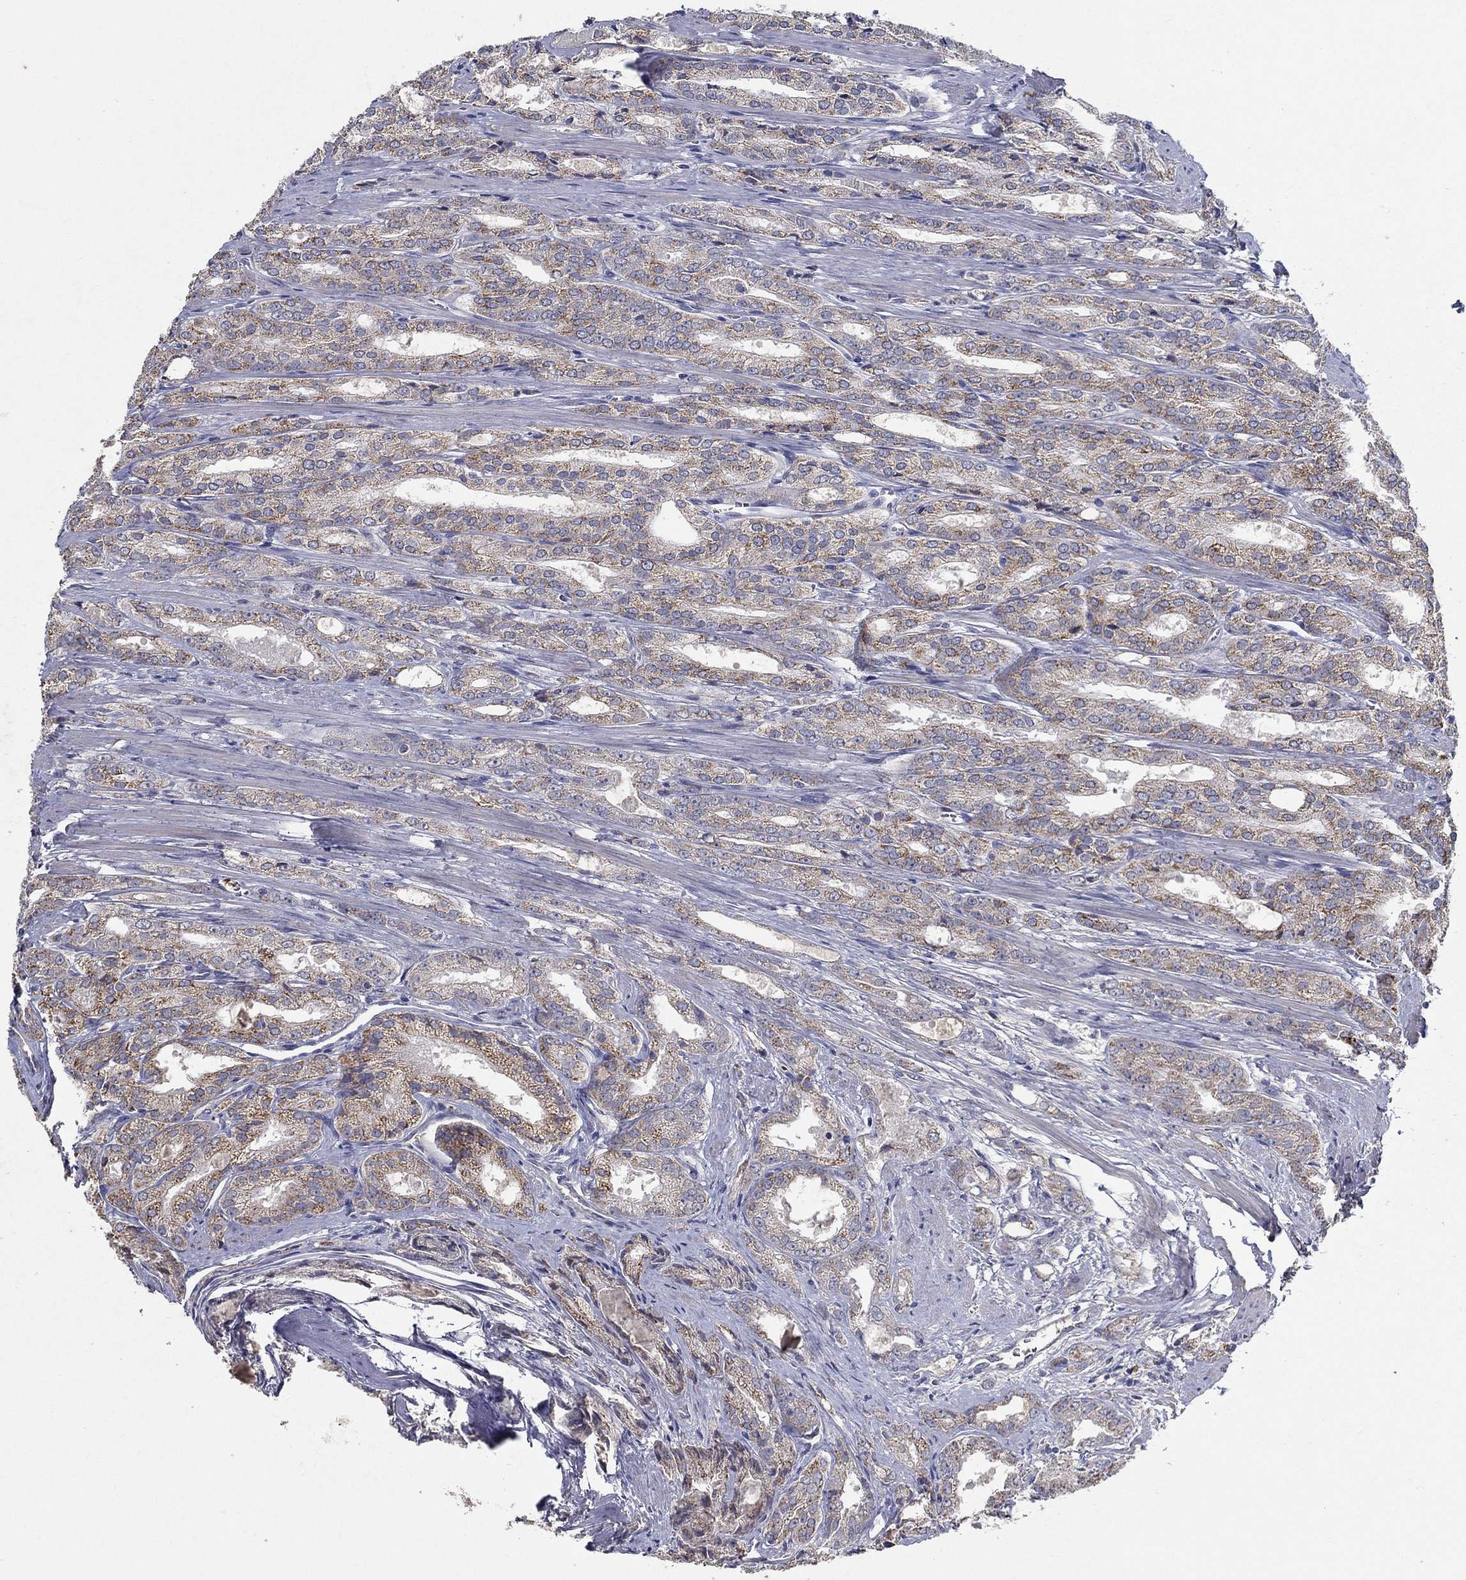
{"staining": {"intensity": "moderate", "quantity": "25%-75%", "location": "cytoplasmic/membranous"}, "tissue": "prostate cancer", "cell_type": "Tumor cells", "image_type": "cancer", "snomed": [{"axis": "morphology", "description": "Adenocarcinoma, NOS"}, {"axis": "morphology", "description": "Adenocarcinoma, High grade"}, {"axis": "topography", "description": "Prostate"}], "caption": "A brown stain shows moderate cytoplasmic/membranous positivity of a protein in prostate adenocarcinoma (high-grade) tumor cells.", "gene": "PROZ", "patient": {"sex": "male", "age": 70}}